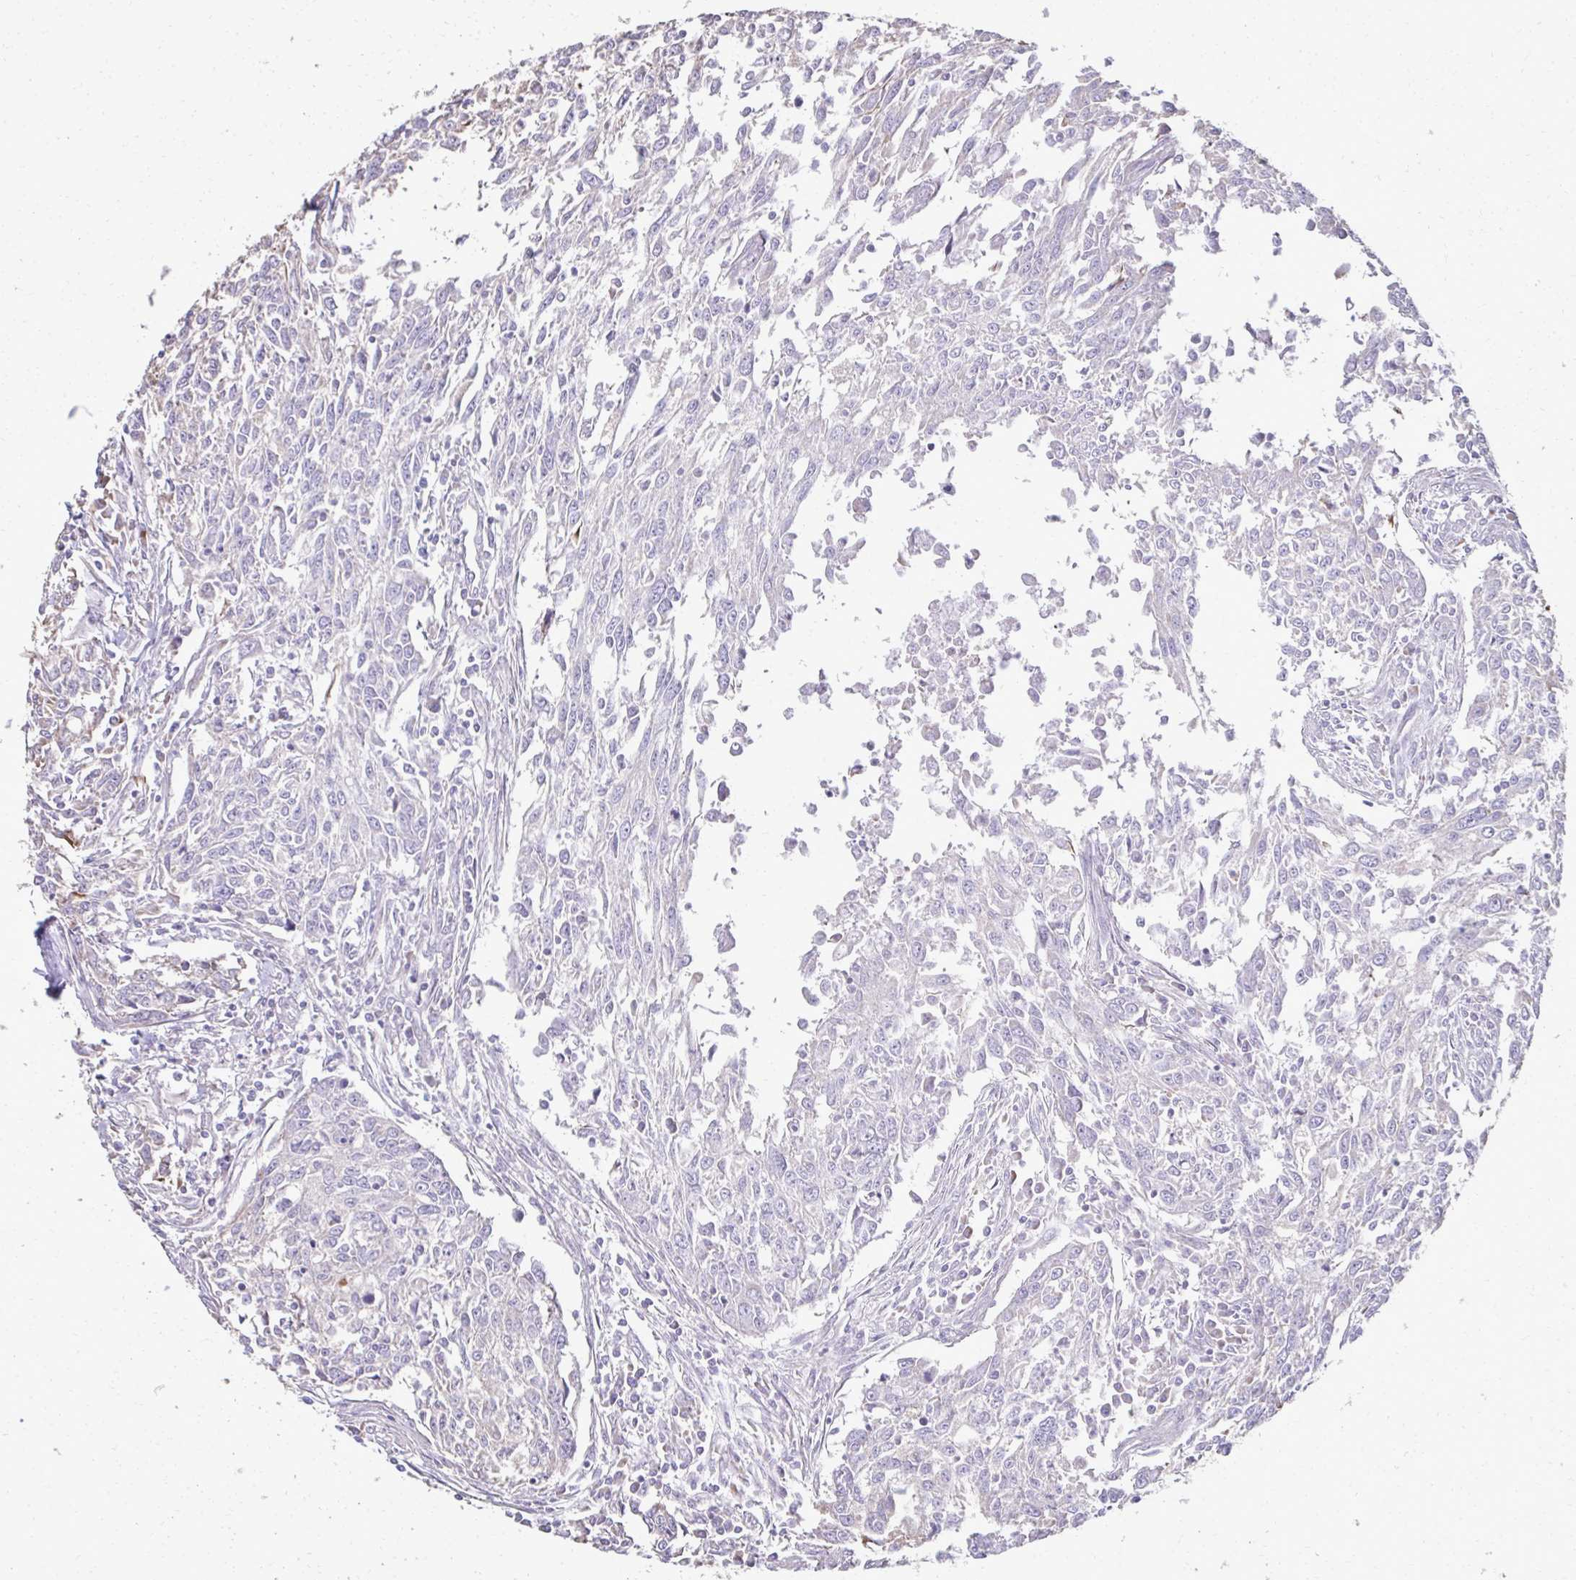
{"staining": {"intensity": "negative", "quantity": "none", "location": "none"}, "tissue": "breast cancer", "cell_type": "Tumor cells", "image_type": "cancer", "snomed": [{"axis": "morphology", "description": "Duct carcinoma"}, {"axis": "topography", "description": "Breast"}], "caption": "A high-resolution photomicrograph shows IHC staining of breast cancer, which reveals no significant expression in tumor cells.", "gene": "FIBCD1", "patient": {"sex": "female", "age": 50}}